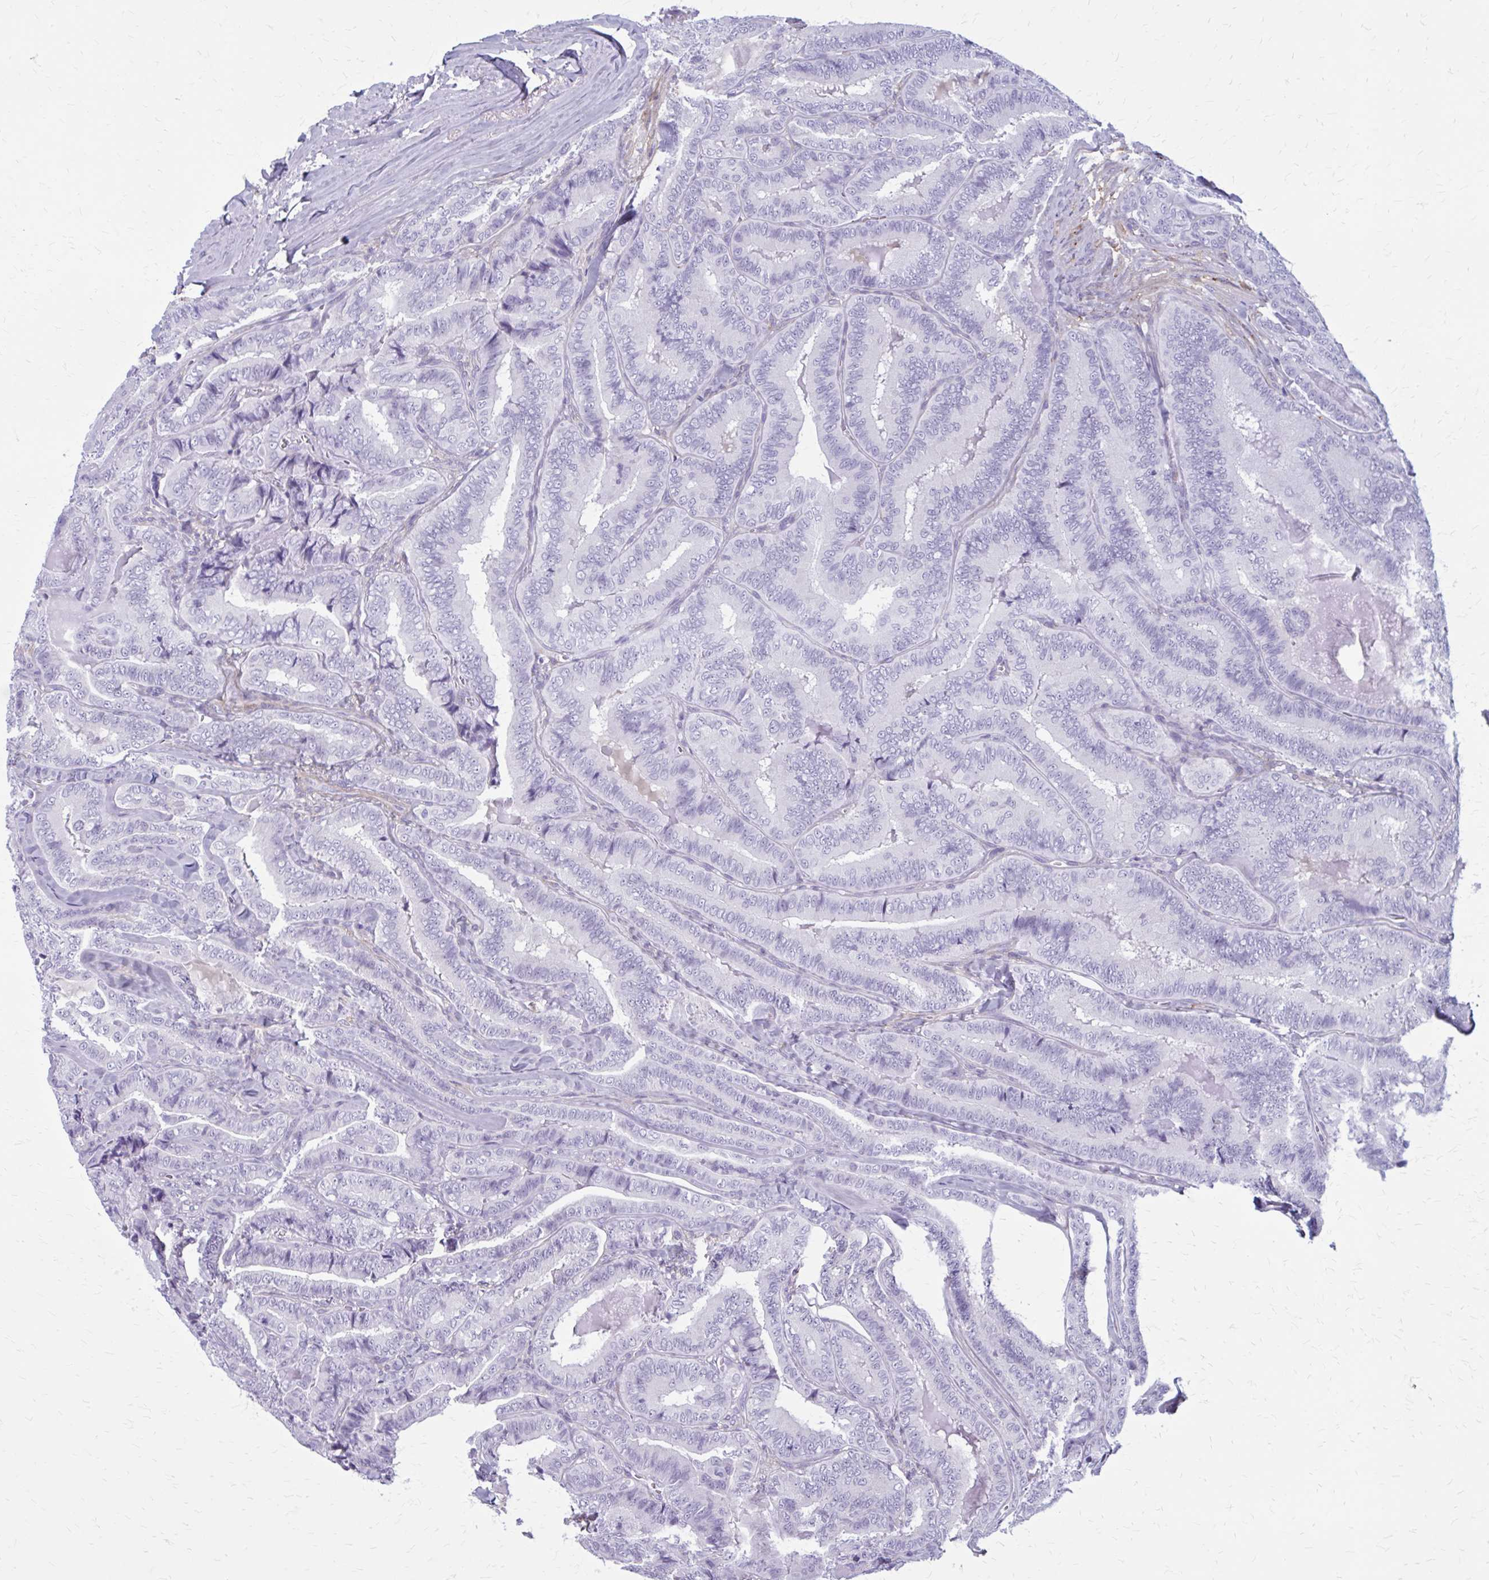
{"staining": {"intensity": "negative", "quantity": "none", "location": "none"}, "tissue": "thyroid cancer", "cell_type": "Tumor cells", "image_type": "cancer", "snomed": [{"axis": "morphology", "description": "Papillary adenocarcinoma, NOS"}, {"axis": "topography", "description": "Thyroid gland"}], "caption": "Micrograph shows no significant protein staining in tumor cells of thyroid cancer (papillary adenocarcinoma).", "gene": "AKAP12", "patient": {"sex": "male", "age": 61}}